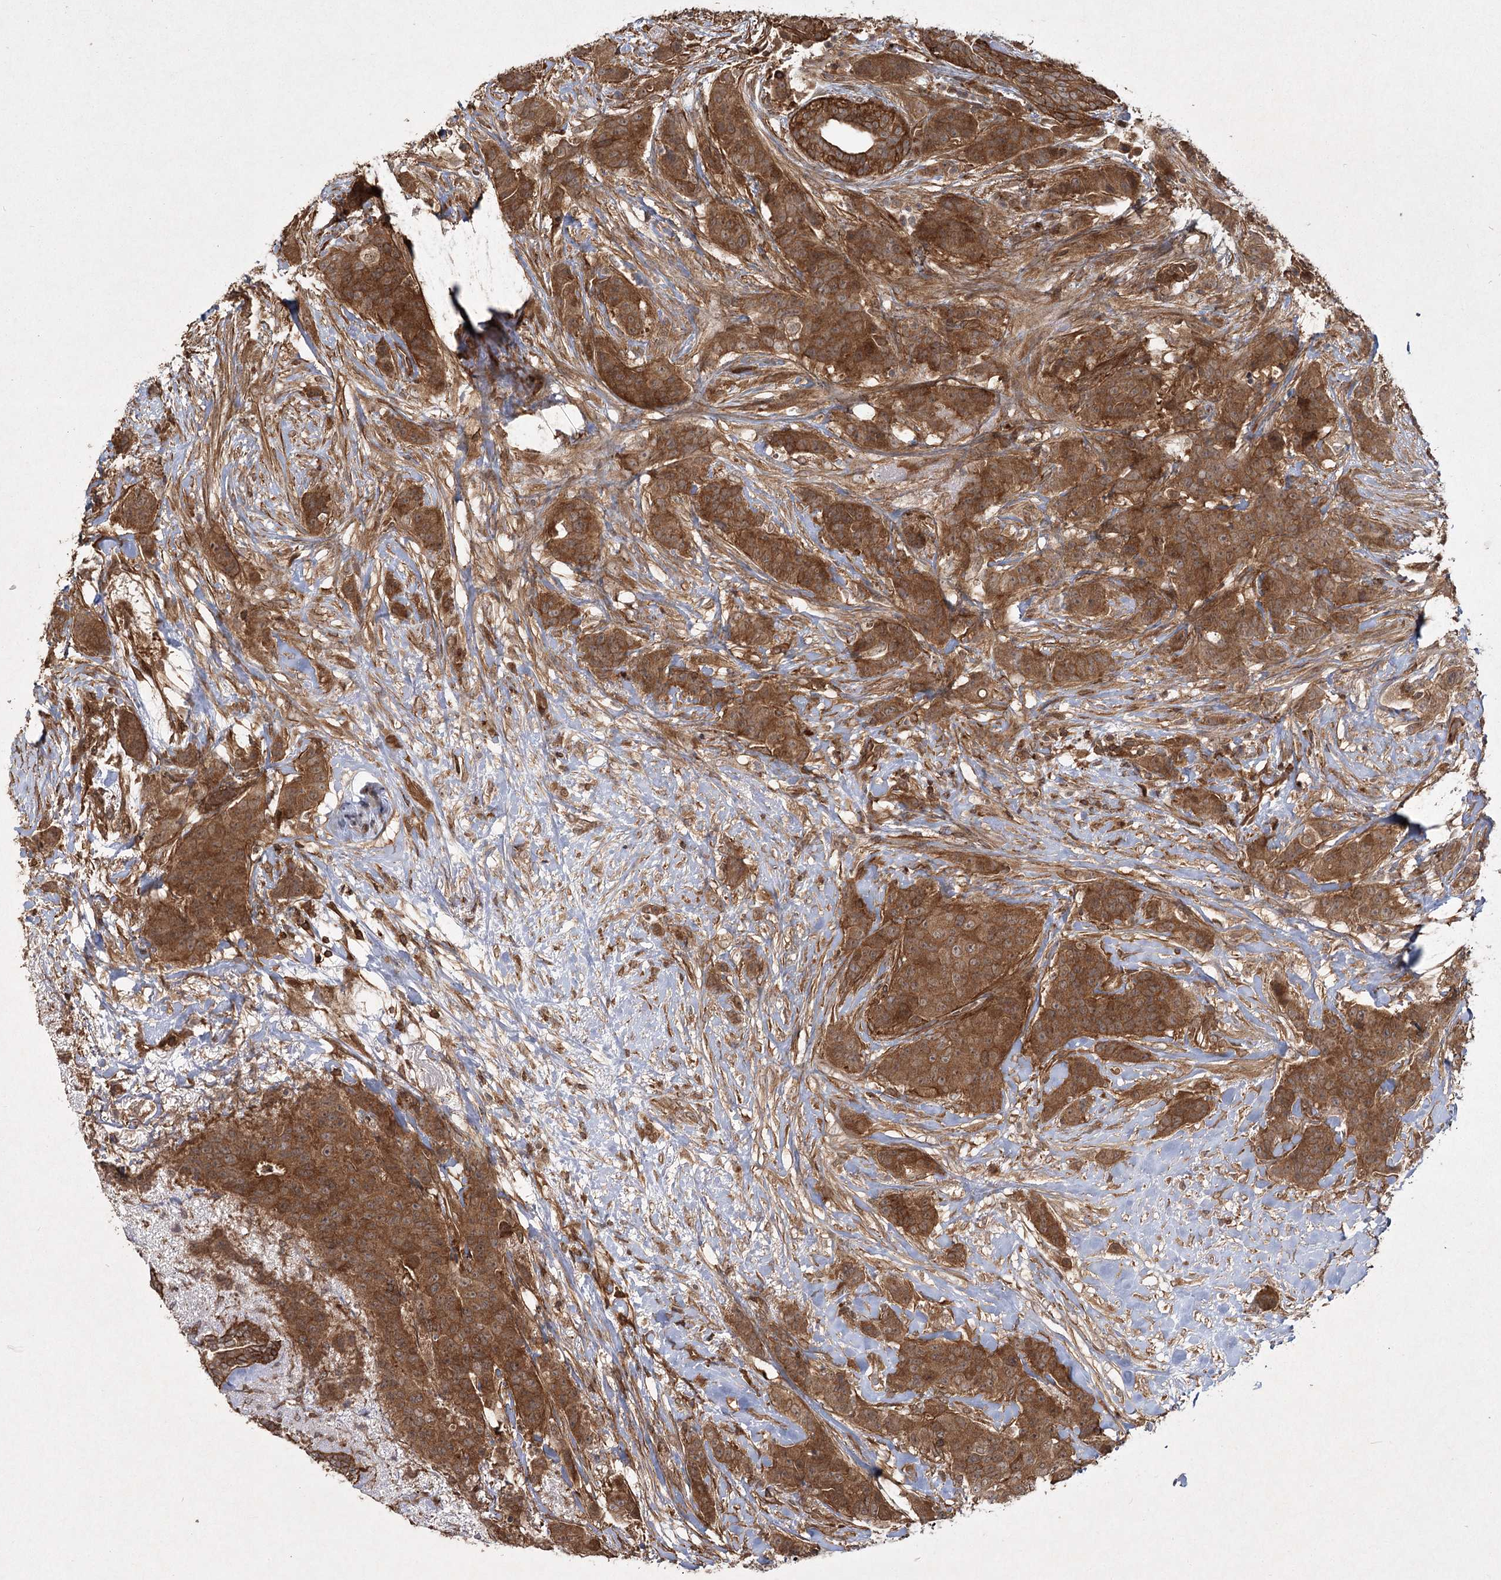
{"staining": {"intensity": "strong", "quantity": ">75%", "location": "cytoplasmic/membranous"}, "tissue": "breast cancer", "cell_type": "Tumor cells", "image_type": "cancer", "snomed": [{"axis": "morphology", "description": "Duct carcinoma"}, {"axis": "topography", "description": "Breast"}], "caption": "A high-resolution photomicrograph shows immunohistochemistry (IHC) staining of breast cancer, which reveals strong cytoplasmic/membranous staining in approximately >75% of tumor cells. The staining is performed using DAB brown chromogen to label protein expression. The nuclei are counter-stained blue using hematoxylin.", "gene": "MDFIC", "patient": {"sex": "female", "age": 40}}